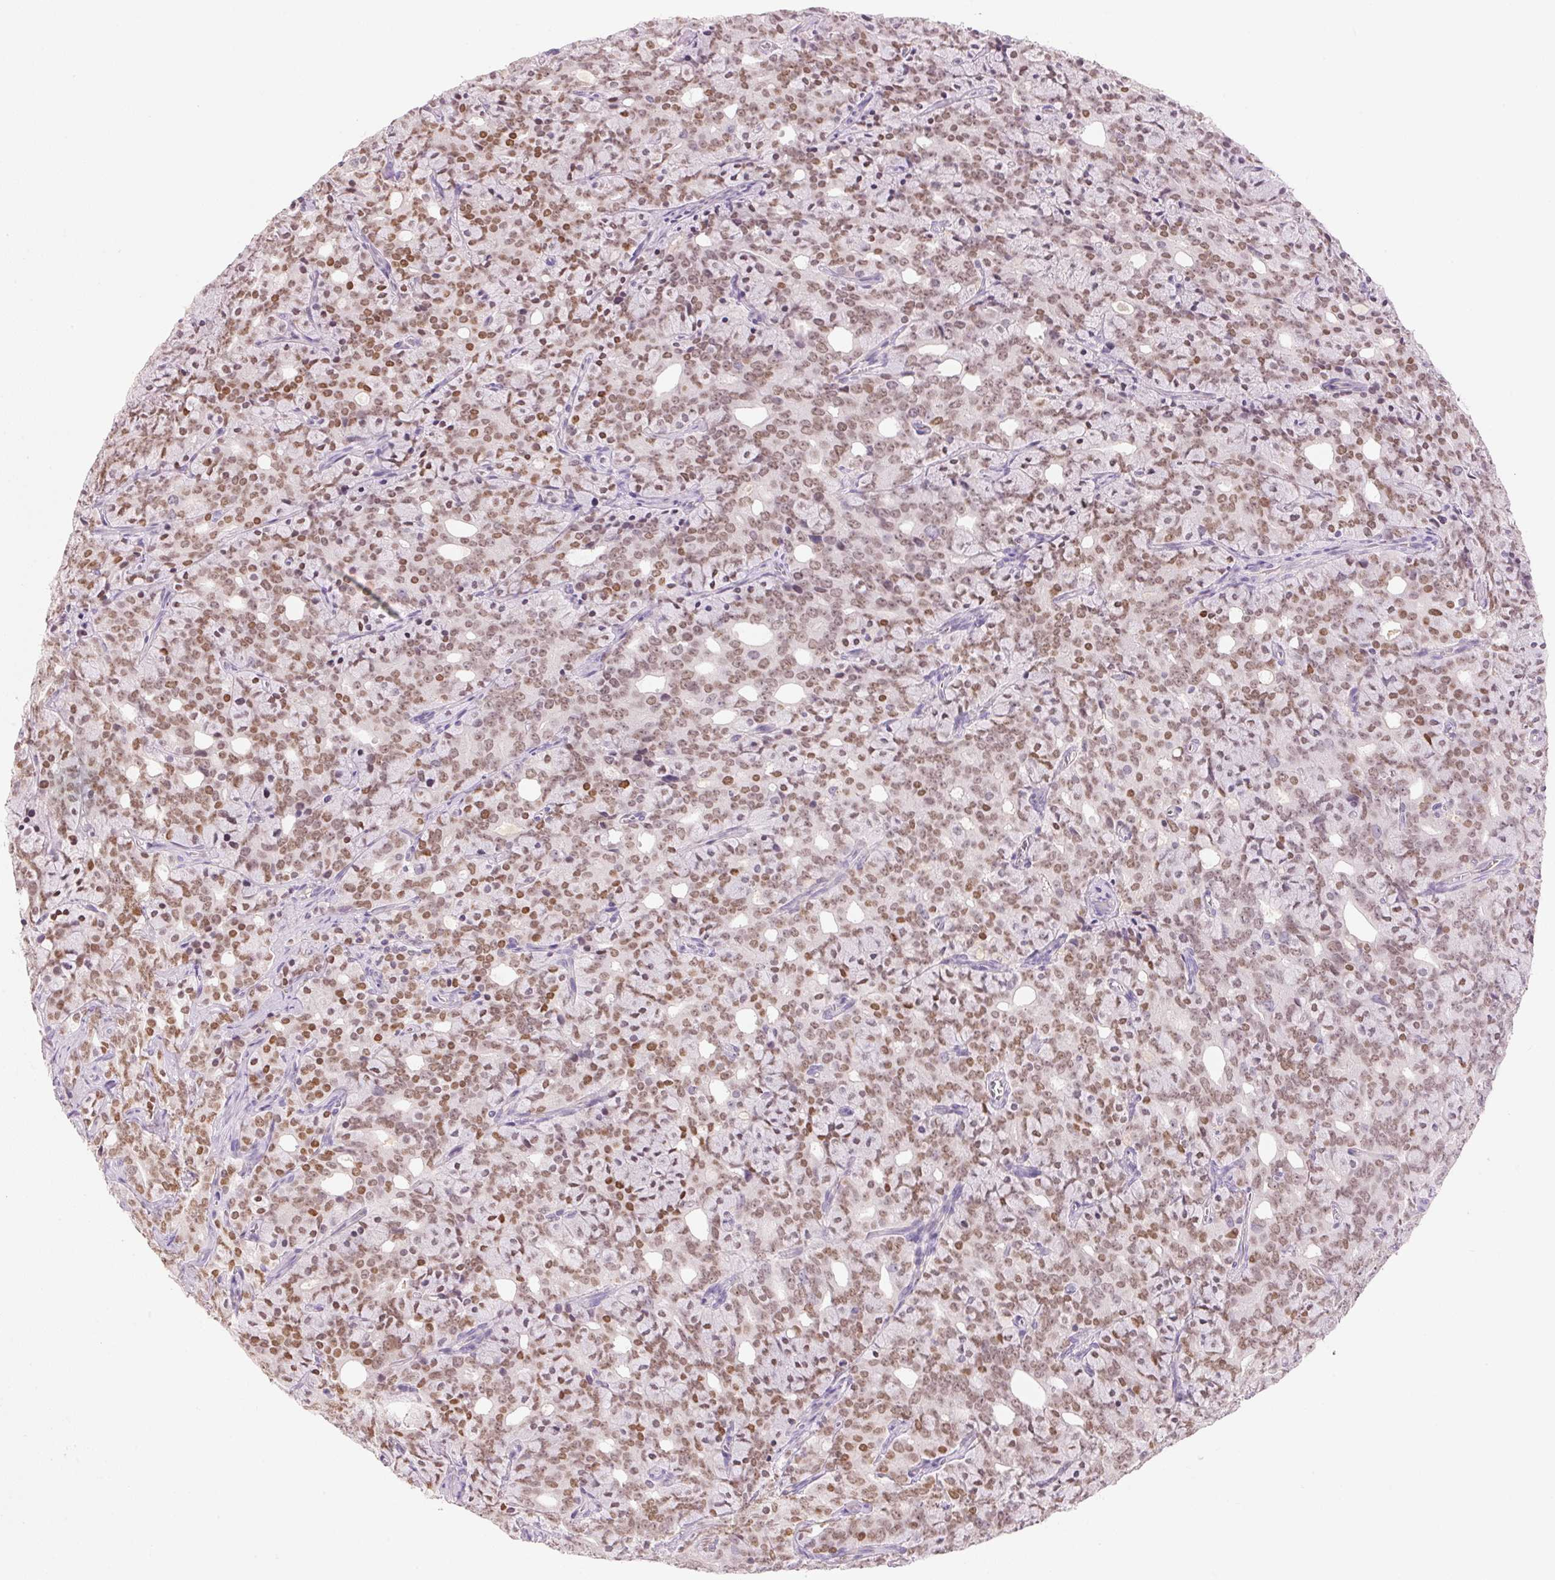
{"staining": {"intensity": "moderate", "quantity": ">75%", "location": "nuclear"}, "tissue": "prostate cancer", "cell_type": "Tumor cells", "image_type": "cancer", "snomed": [{"axis": "morphology", "description": "Adenocarcinoma, High grade"}, {"axis": "topography", "description": "Prostate"}], "caption": "Protein expression analysis of prostate cancer demonstrates moderate nuclear expression in approximately >75% of tumor cells. (DAB (3,3'-diaminobenzidine) IHC, brown staining for protein, blue staining for nuclei).", "gene": "HOXB13", "patient": {"sex": "male", "age": 84}}